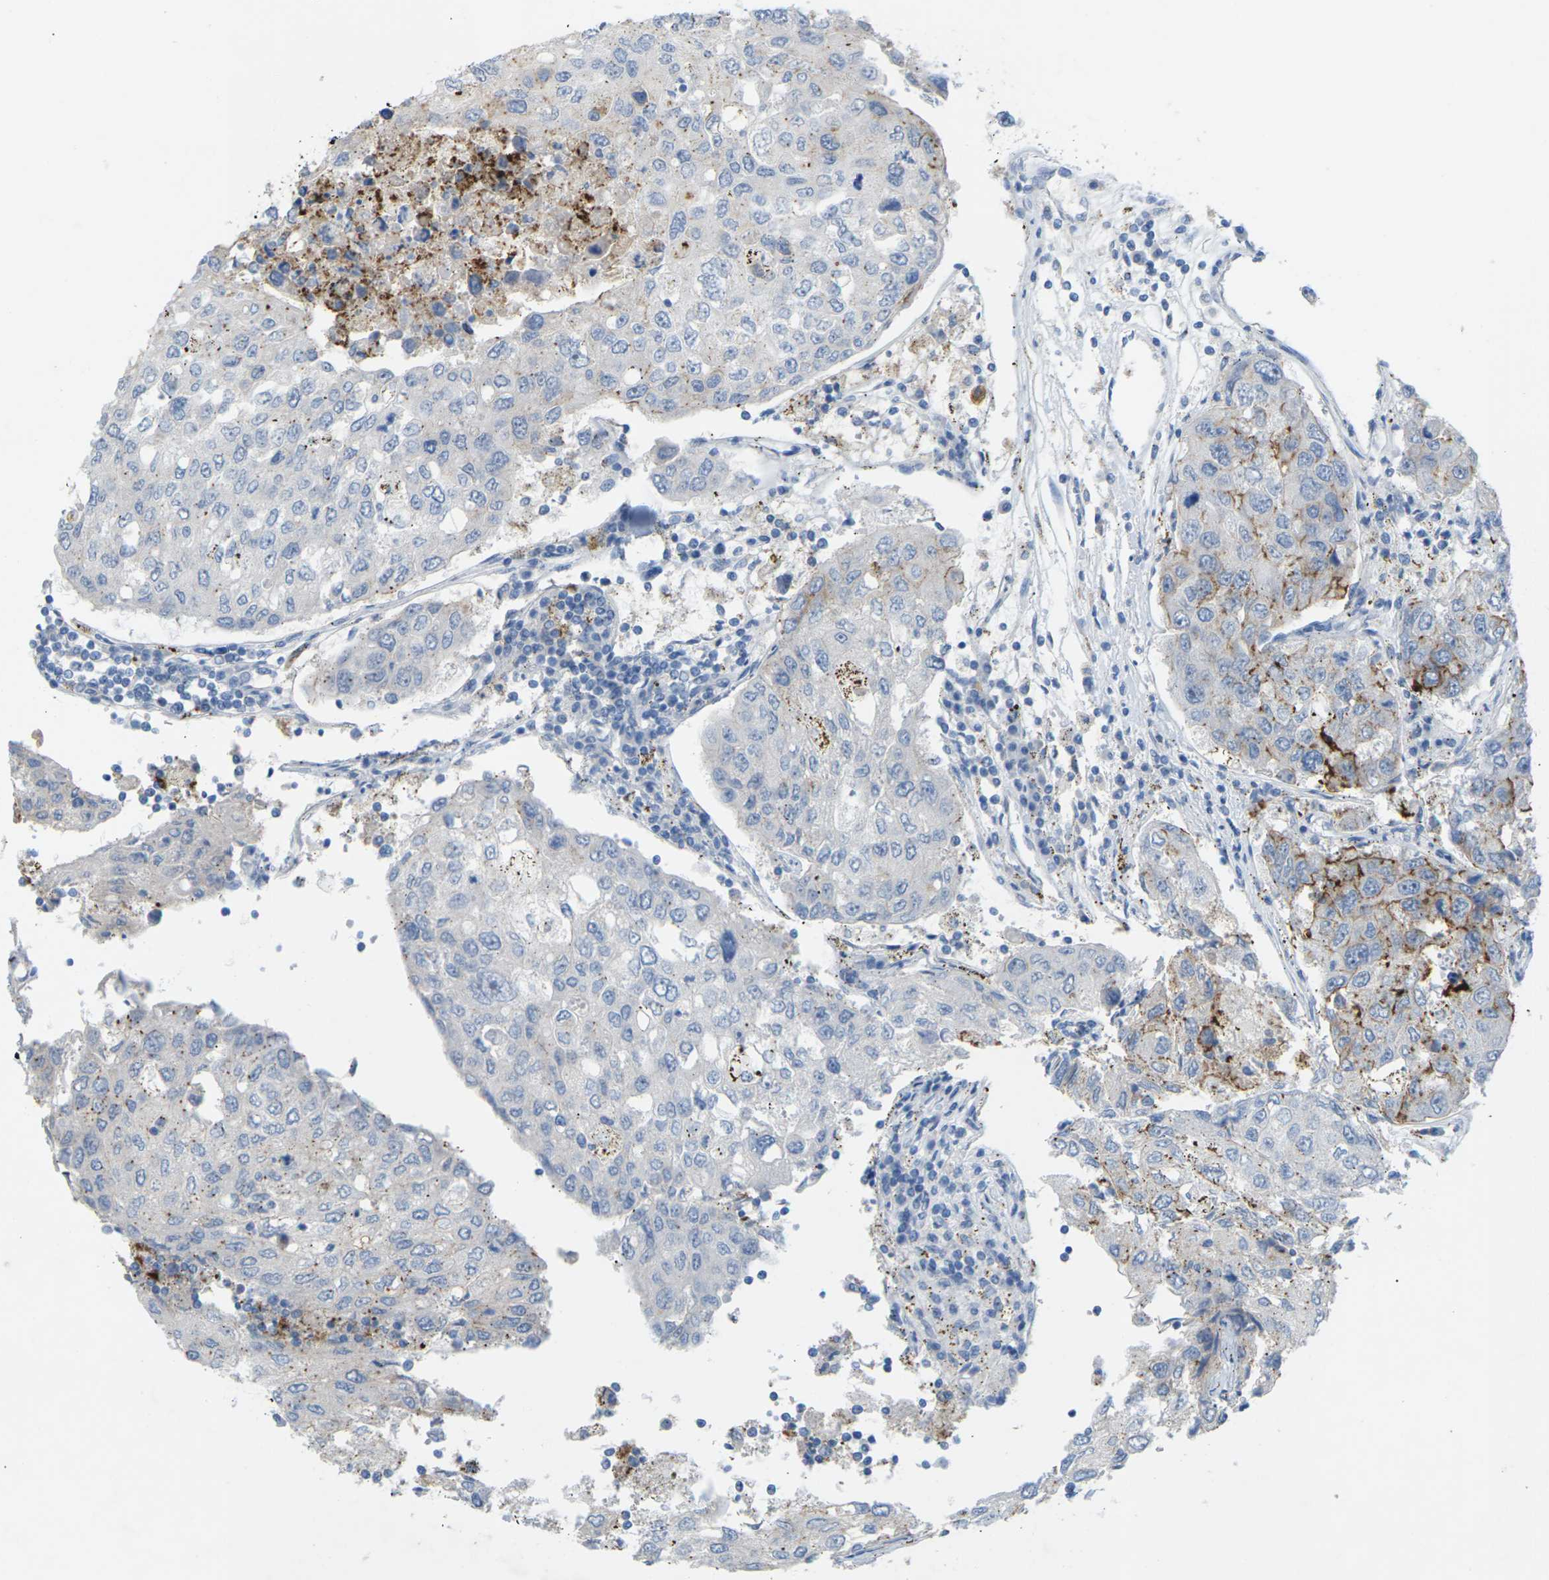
{"staining": {"intensity": "moderate", "quantity": "25%-75%", "location": "cytoplasmic/membranous"}, "tissue": "urothelial cancer", "cell_type": "Tumor cells", "image_type": "cancer", "snomed": [{"axis": "morphology", "description": "Urothelial carcinoma, High grade"}, {"axis": "topography", "description": "Lymph node"}, {"axis": "topography", "description": "Urinary bladder"}], "caption": "The micrograph demonstrates staining of high-grade urothelial carcinoma, revealing moderate cytoplasmic/membranous protein expression (brown color) within tumor cells.", "gene": "CLDN3", "patient": {"sex": "male", "age": 51}}